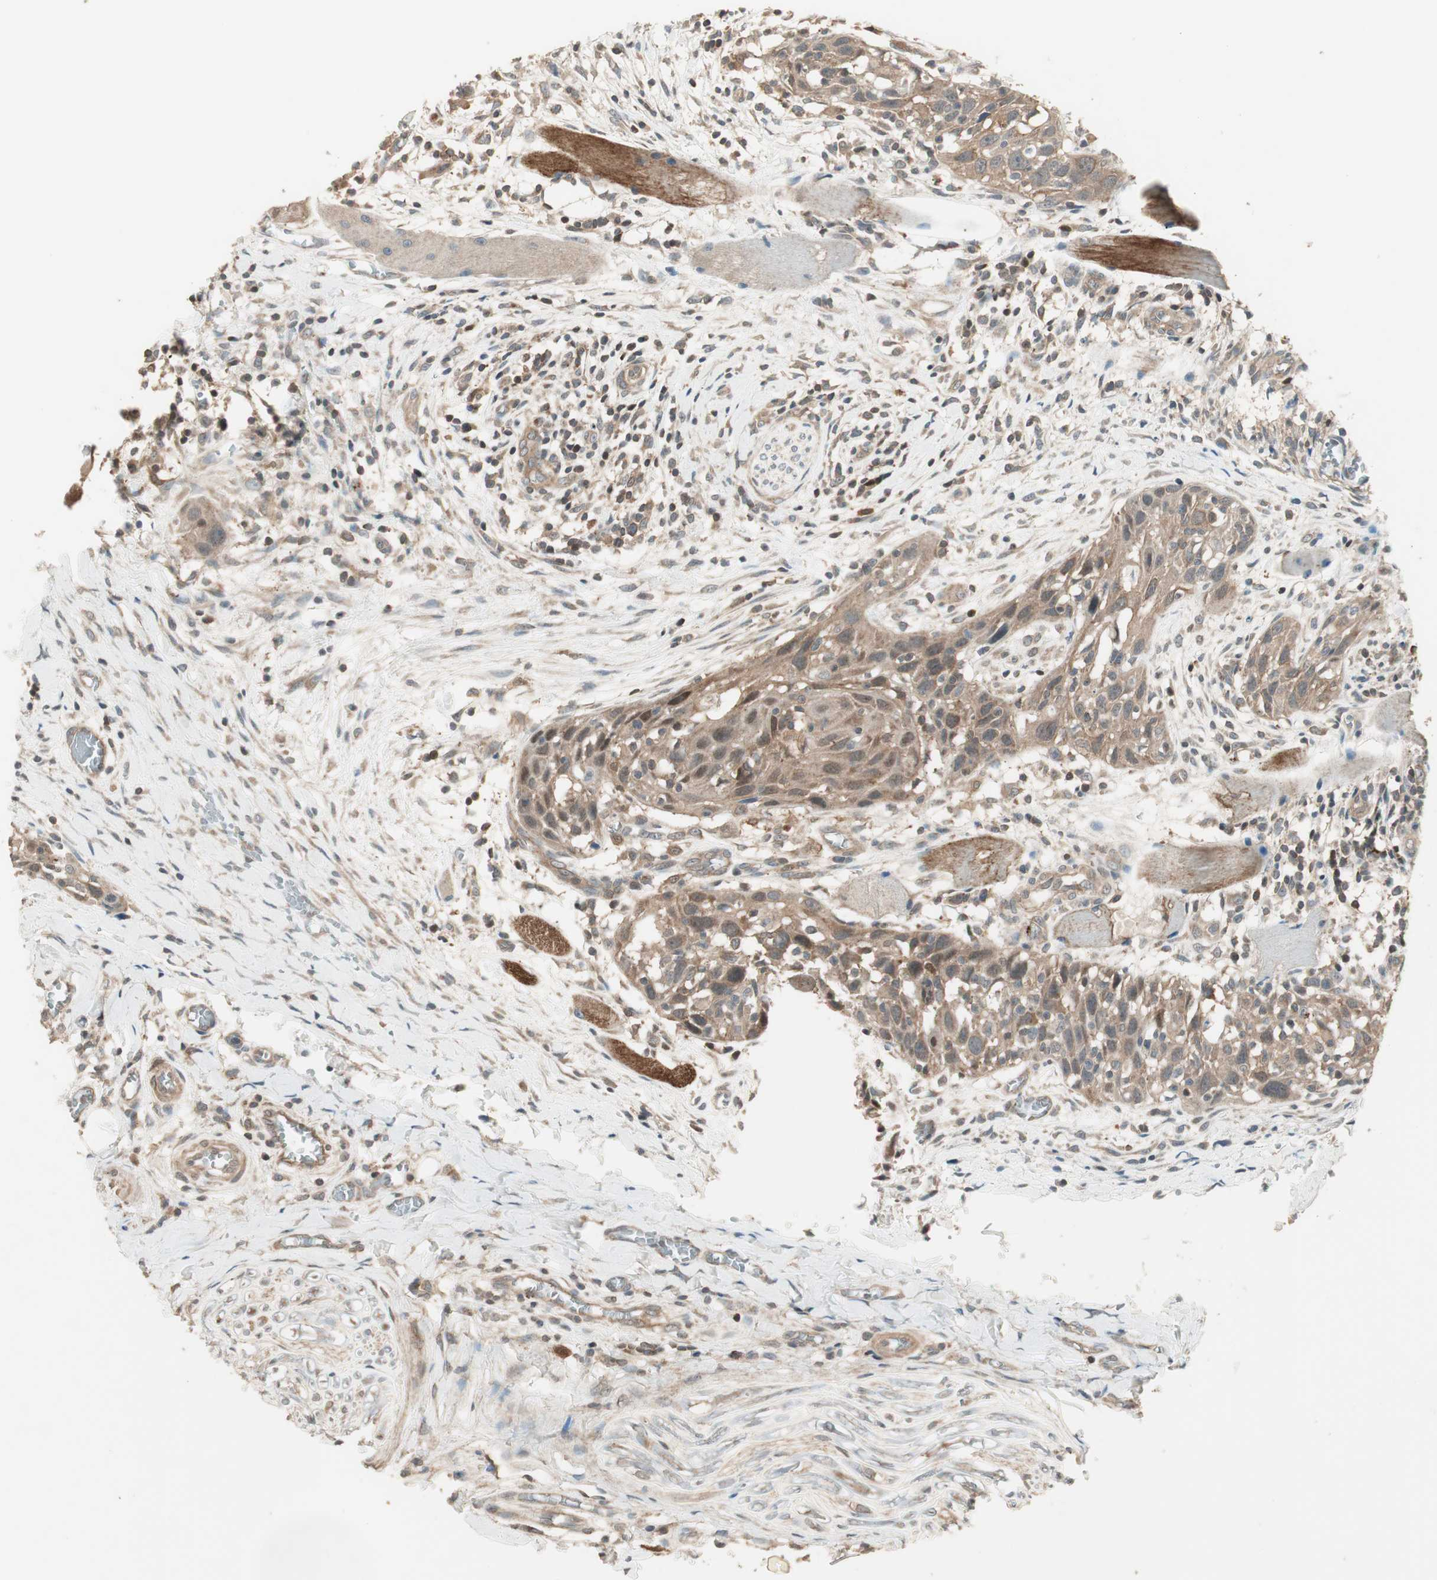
{"staining": {"intensity": "moderate", "quantity": ">75%", "location": "cytoplasmic/membranous,nuclear"}, "tissue": "head and neck cancer", "cell_type": "Tumor cells", "image_type": "cancer", "snomed": [{"axis": "morphology", "description": "Normal tissue, NOS"}, {"axis": "morphology", "description": "Squamous cell carcinoma, NOS"}, {"axis": "topography", "description": "Oral tissue"}, {"axis": "topography", "description": "Head-Neck"}], "caption": "DAB immunohistochemical staining of head and neck cancer (squamous cell carcinoma) reveals moderate cytoplasmic/membranous and nuclear protein staining in about >75% of tumor cells.", "gene": "CNOT4", "patient": {"sex": "female", "age": 50}}